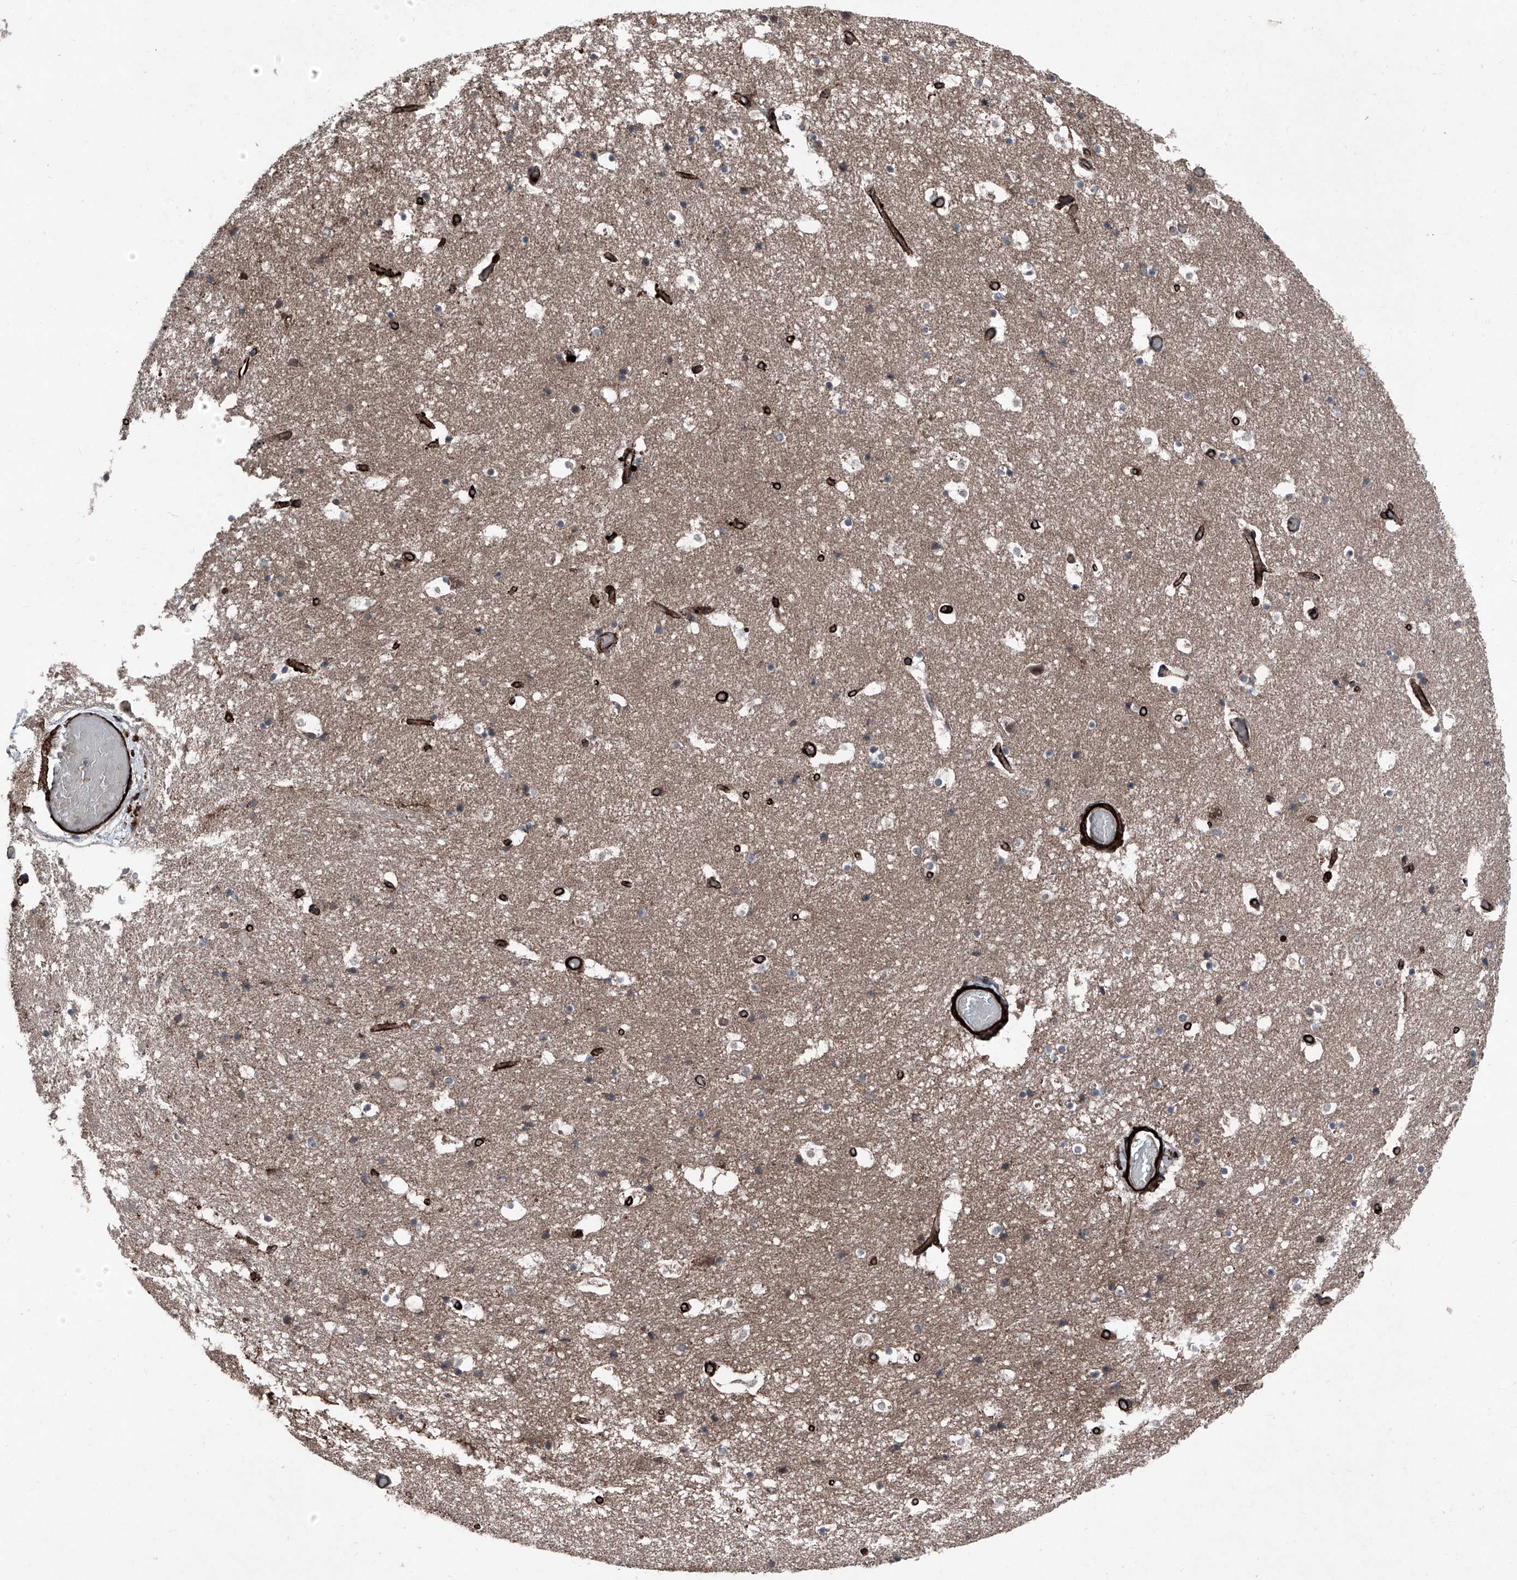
{"staining": {"intensity": "weak", "quantity": "<25%", "location": "cytoplasmic/membranous"}, "tissue": "hippocampus", "cell_type": "Glial cells", "image_type": "normal", "snomed": [{"axis": "morphology", "description": "Normal tissue, NOS"}, {"axis": "topography", "description": "Hippocampus"}], "caption": "Immunohistochemical staining of benign human hippocampus displays no significant expression in glial cells.", "gene": "COA7", "patient": {"sex": "female", "age": 52}}